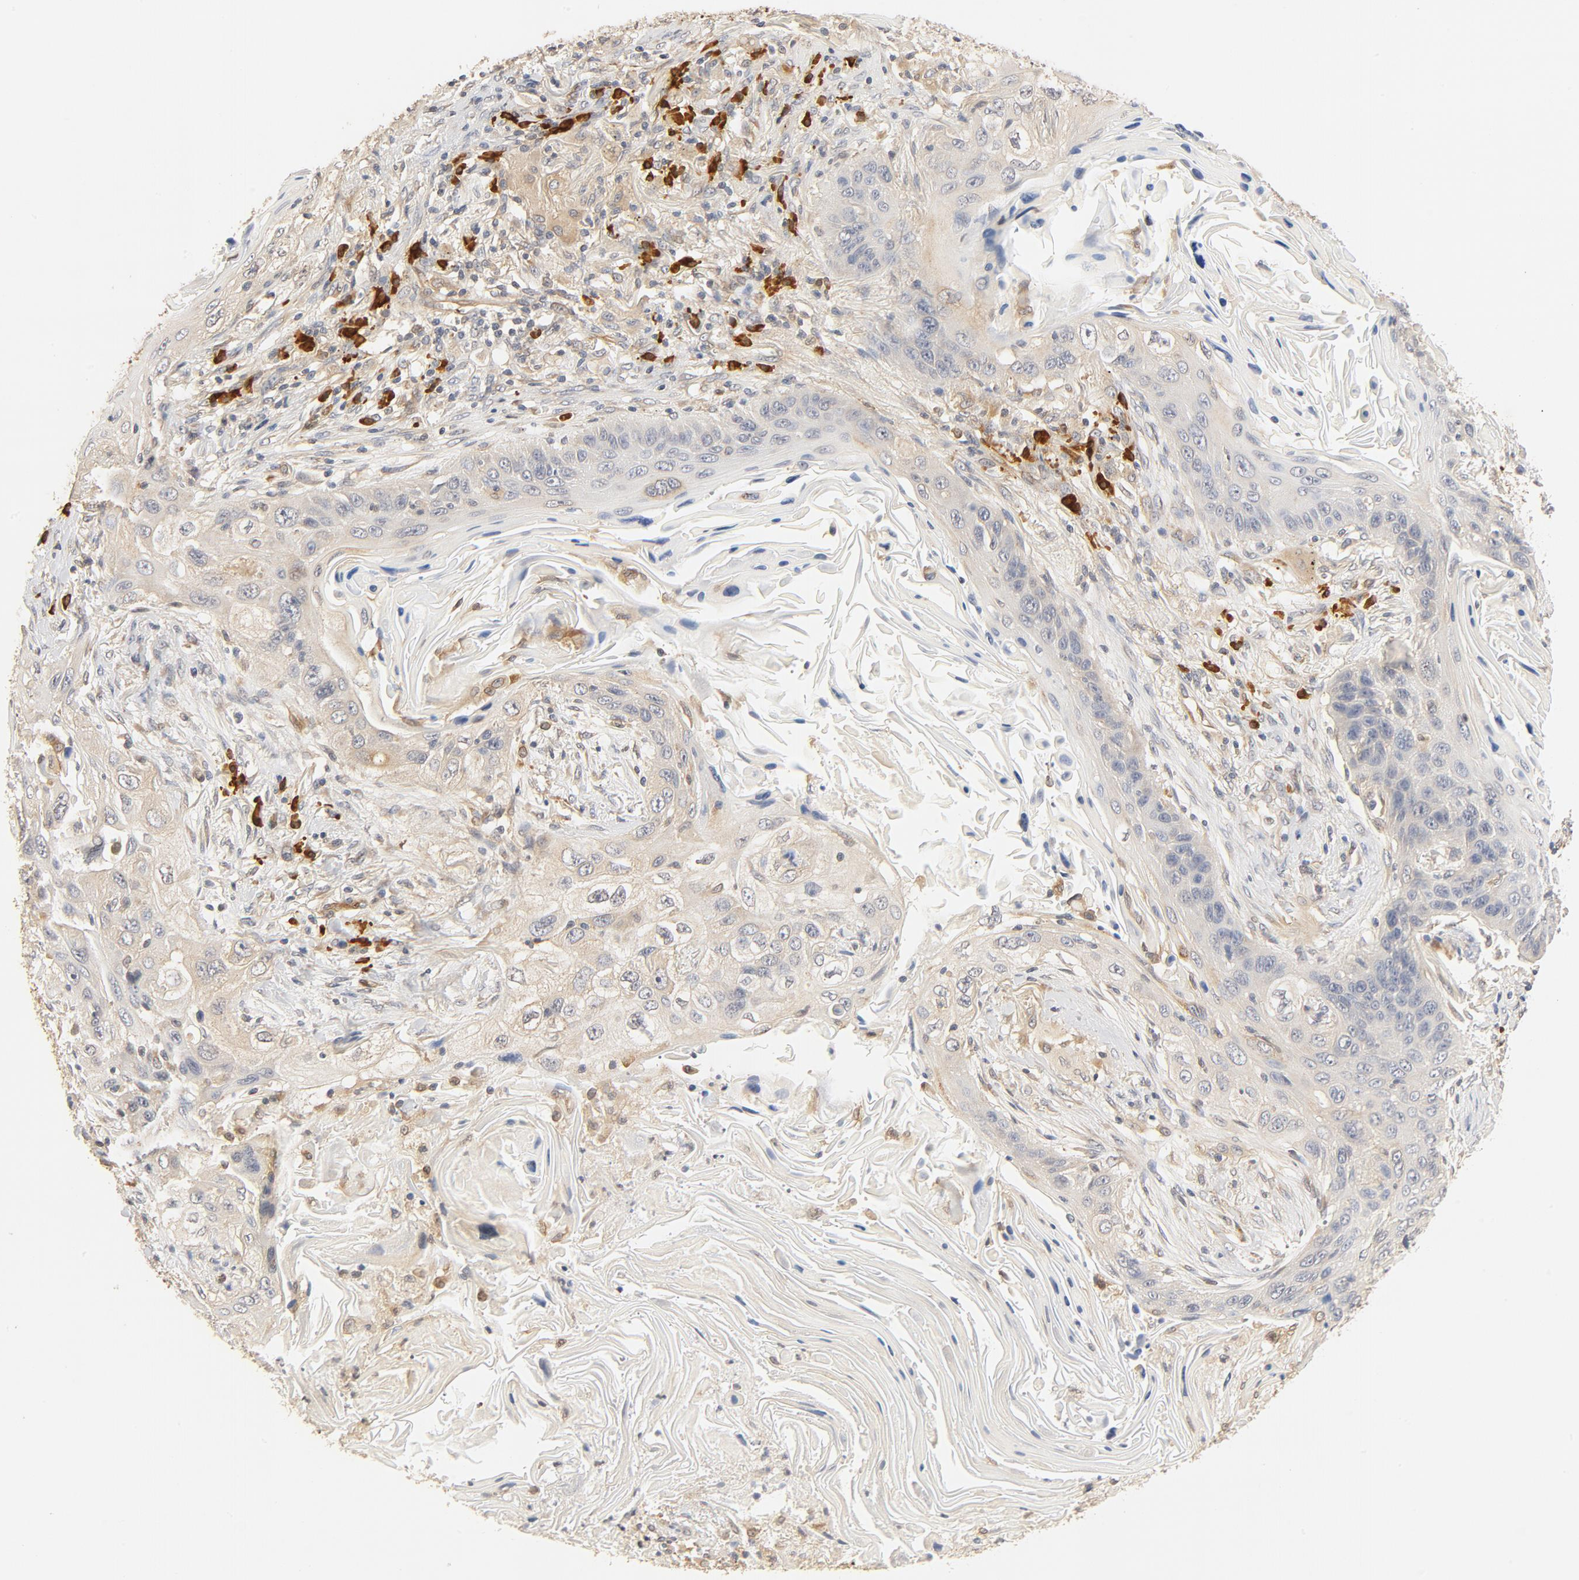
{"staining": {"intensity": "weak", "quantity": "25%-75%", "location": "cytoplasmic/membranous"}, "tissue": "lung cancer", "cell_type": "Tumor cells", "image_type": "cancer", "snomed": [{"axis": "morphology", "description": "Squamous cell carcinoma, NOS"}, {"axis": "topography", "description": "Lung"}], "caption": "IHC staining of lung squamous cell carcinoma, which reveals low levels of weak cytoplasmic/membranous staining in approximately 25%-75% of tumor cells indicating weak cytoplasmic/membranous protein positivity. The staining was performed using DAB (brown) for protein detection and nuclei were counterstained in hematoxylin (blue).", "gene": "UBE2J1", "patient": {"sex": "female", "age": 67}}